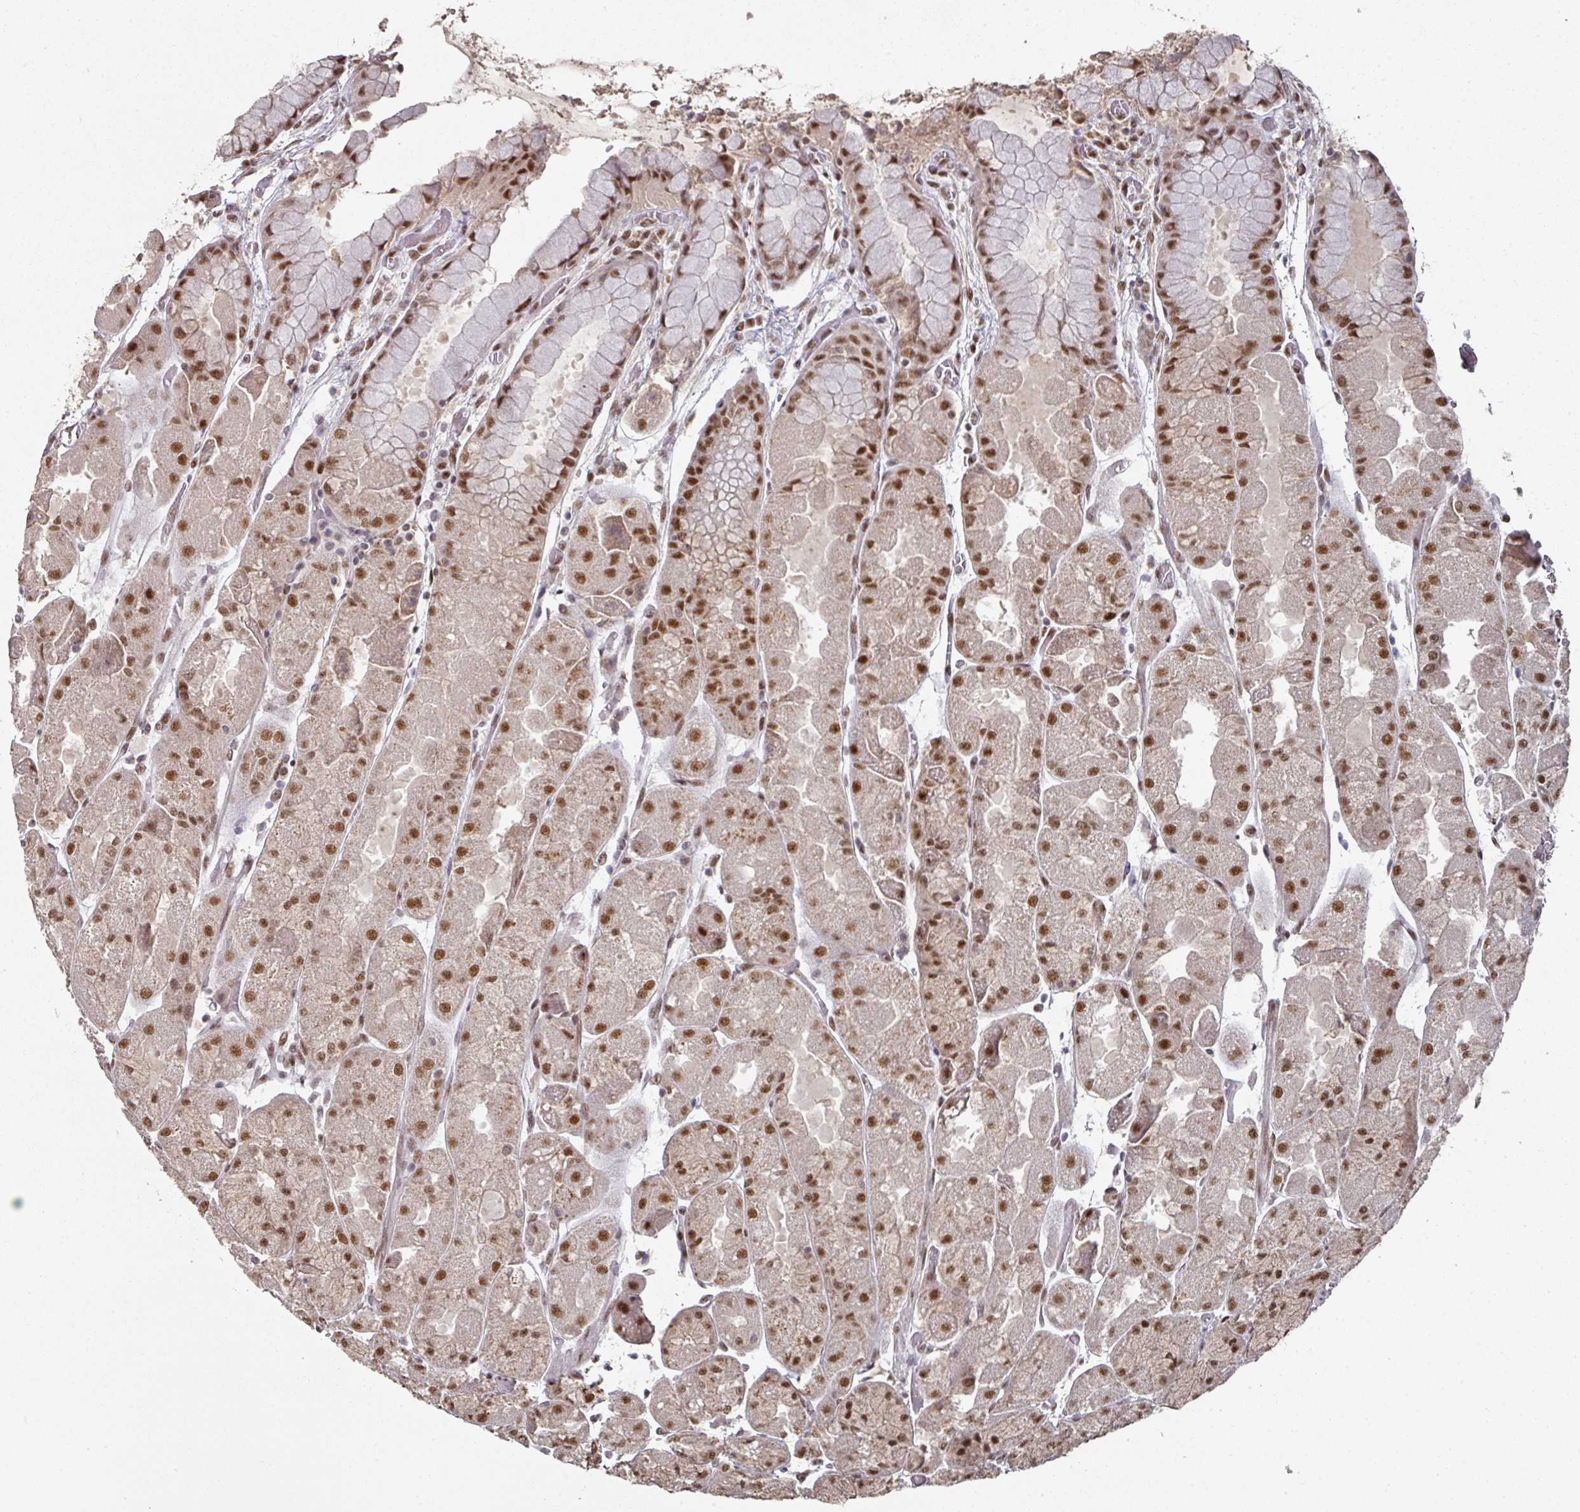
{"staining": {"intensity": "strong", "quantity": ">75%", "location": "nuclear"}, "tissue": "stomach", "cell_type": "Glandular cells", "image_type": "normal", "snomed": [{"axis": "morphology", "description": "Normal tissue, NOS"}, {"axis": "topography", "description": "Stomach"}], "caption": "DAB (3,3'-diaminobenzidine) immunohistochemical staining of unremarkable stomach exhibits strong nuclear protein positivity in about >75% of glandular cells.", "gene": "ENSG00000289690", "patient": {"sex": "female", "age": 61}}